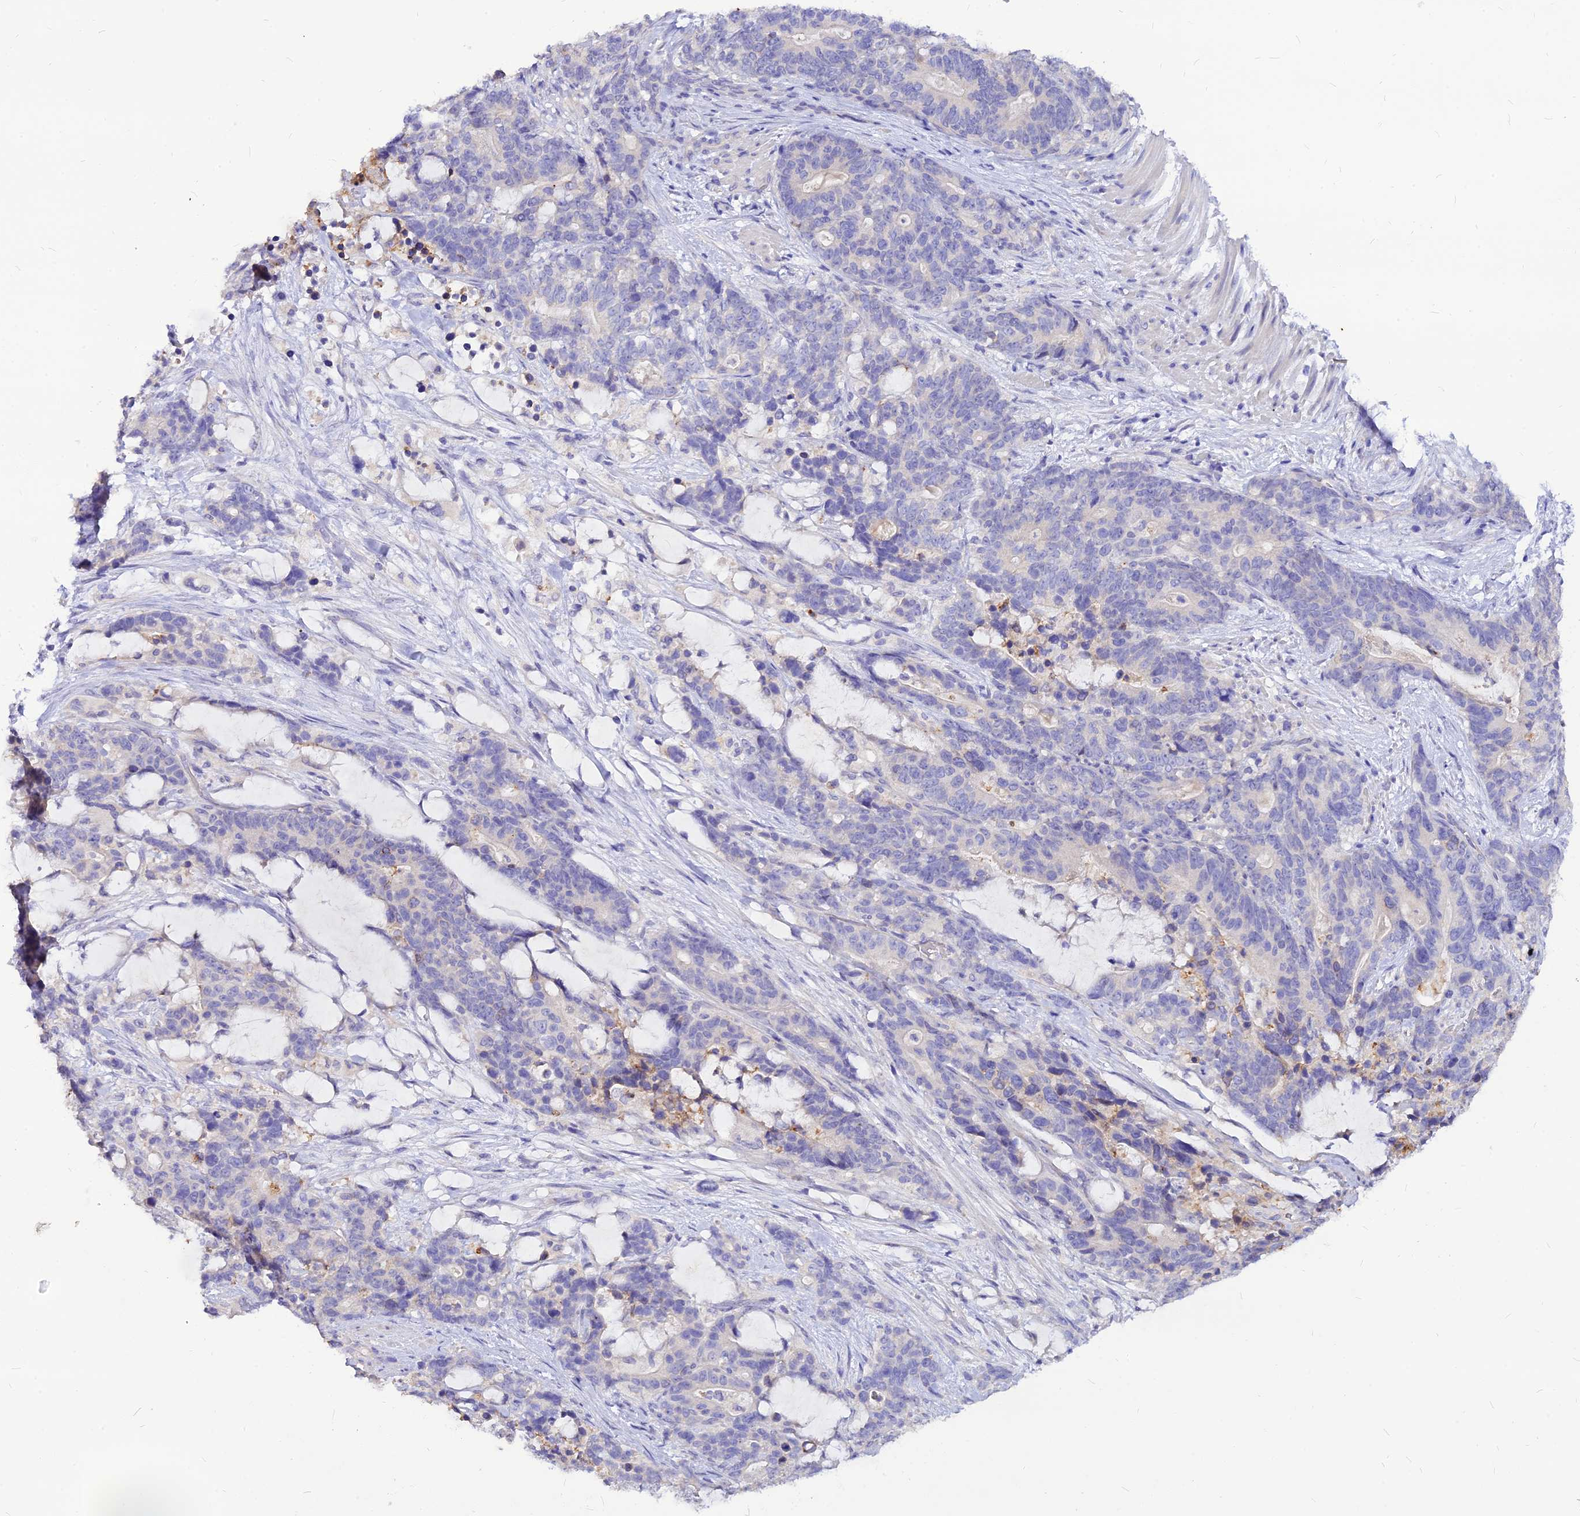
{"staining": {"intensity": "negative", "quantity": "none", "location": "none"}, "tissue": "stomach cancer", "cell_type": "Tumor cells", "image_type": "cancer", "snomed": [{"axis": "morphology", "description": "Adenocarcinoma, NOS"}, {"axis": "topography", "description": "Stomach"}], "caption": "Immunohistochemistry (IHC) image of neoplastic tissue: stomach cancer stained with DAB (3,3'-diaminobenzidine) demonstrates no significant protein expression in tumor cells.", "gene": "CZIB", "patient": {"sex": "female", "age": 76}}